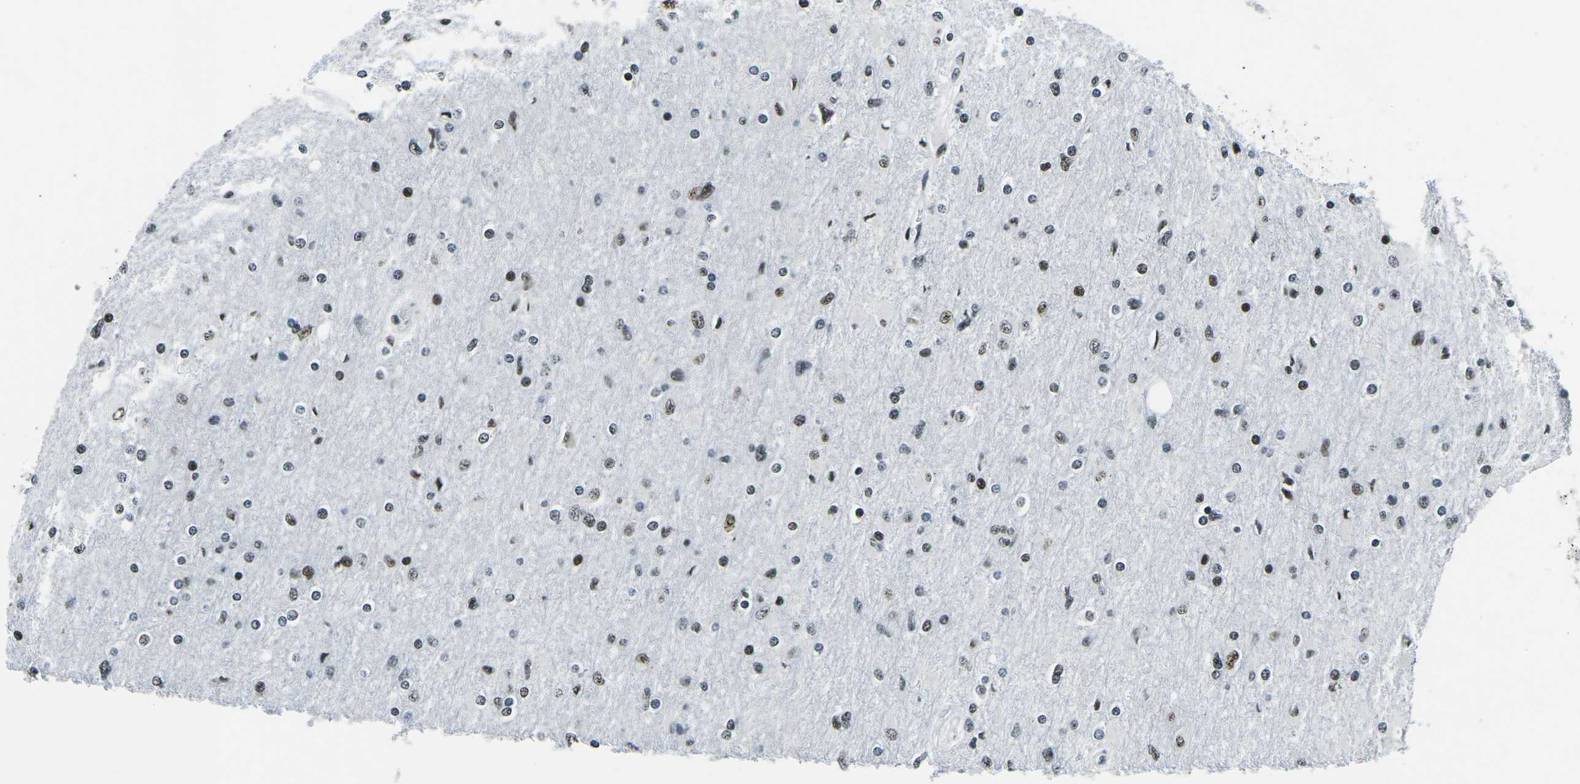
{"staining": {"intensity": "moderate", "quantity": "25%-75%", "location": "nuclear"}, "tissue": "glioma", "cell_type": "Tumor cells", "image_type": "cancer", "snomed": [{"axis": "morphology", "description": "Glioma, malignant, High grade"}, {"axis": "topography", "description": "Cerebral cortex"}], "caption": "Glioma stained with a brown dye reveals moderate nuclear positive positivity in approximately 25%-75% of tumor cells.", "gene": "RBL2", "patient": {"sex": "female", "age": 36}}